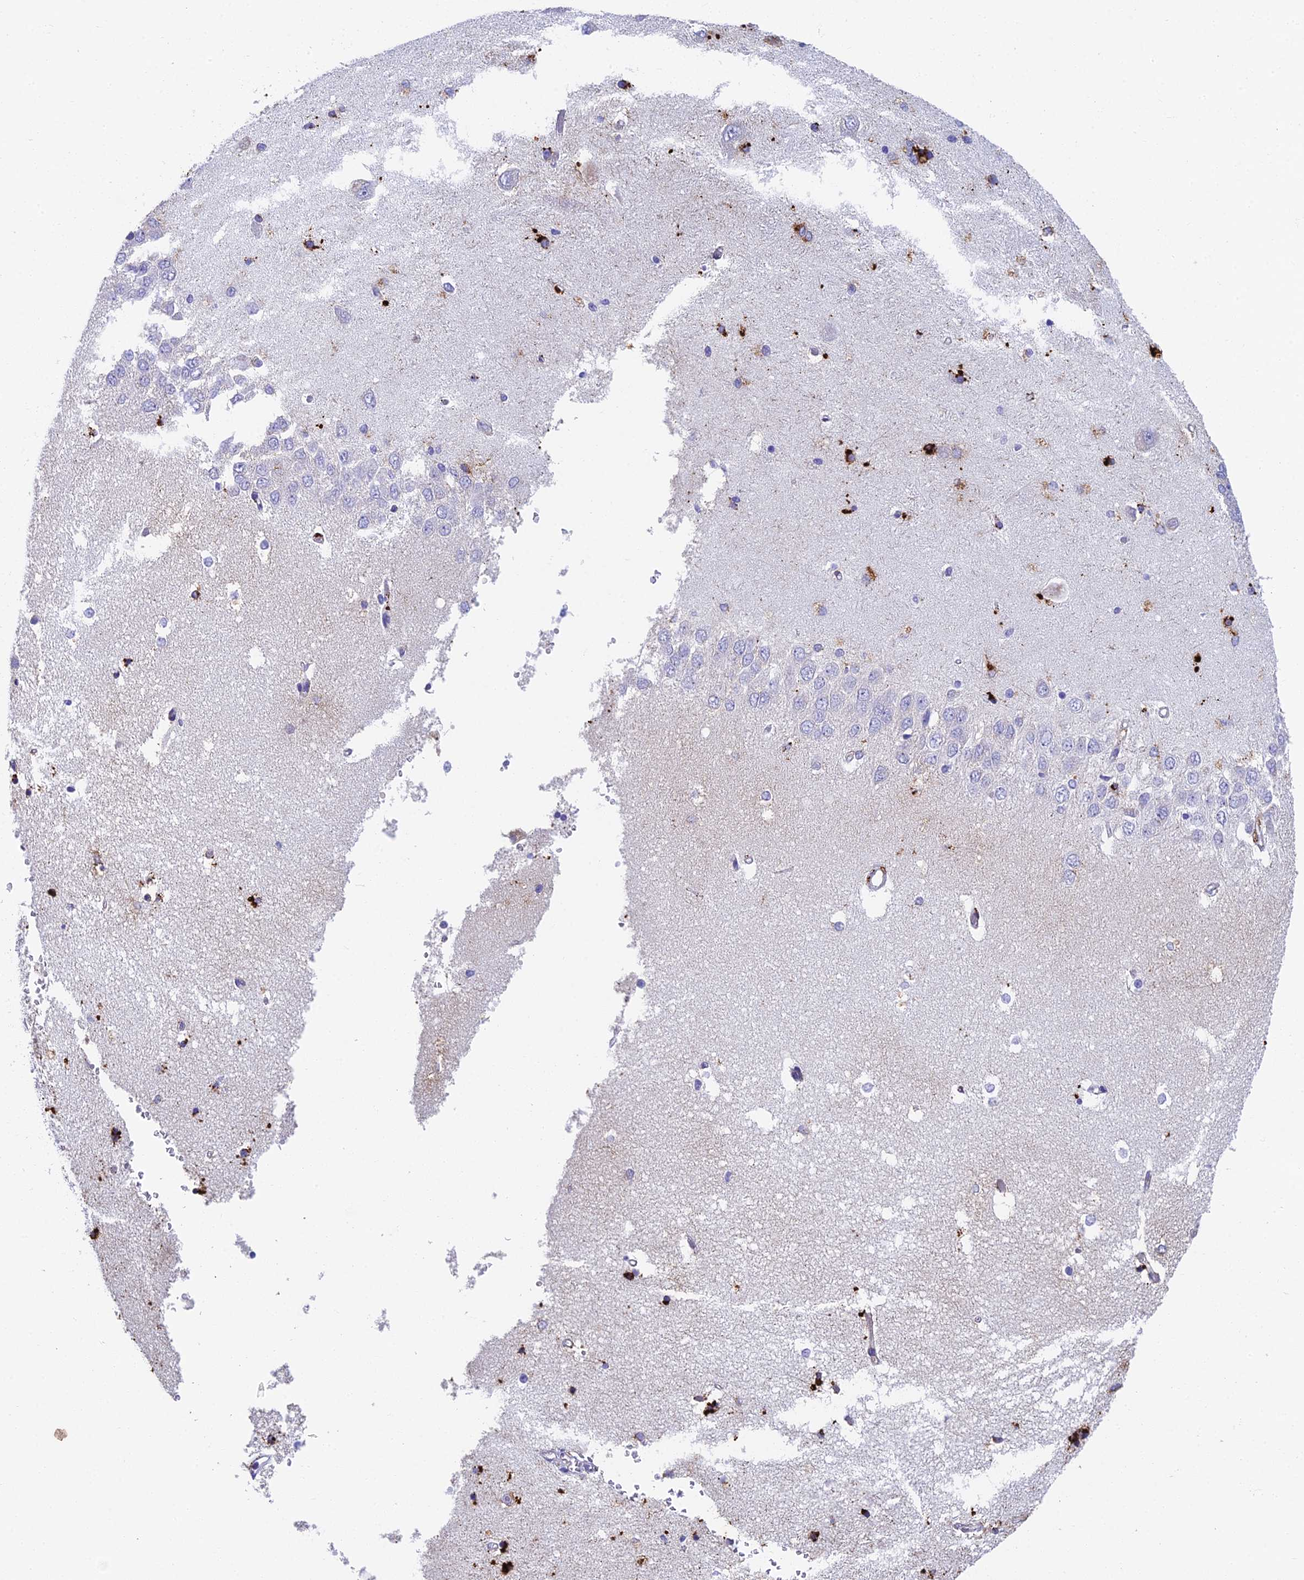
{"staining": {"intensity": "strong", "quantity": "<25%", "location": "cytoplasmic/membranous"}, "tissue": "hippocampus", "cell_type": "Glial cells", "image_type": "normal", "snomed": [{"axis": "morphology", "description": "Normal tissue, NOS"}, {"axis": "topography", "description": "Hippocampus"}], "caption": "Glial cells show strong cytoplasmic/membranous expression in approximately <25% of cells in benign hippocampus. The protein is stained brown, and the nuclei are stained in blue (DAB IHC with brightfield microscopy, high magnification).", "gene": "ADAMTS13", "patient": {"sex": "male", "age": 45}}